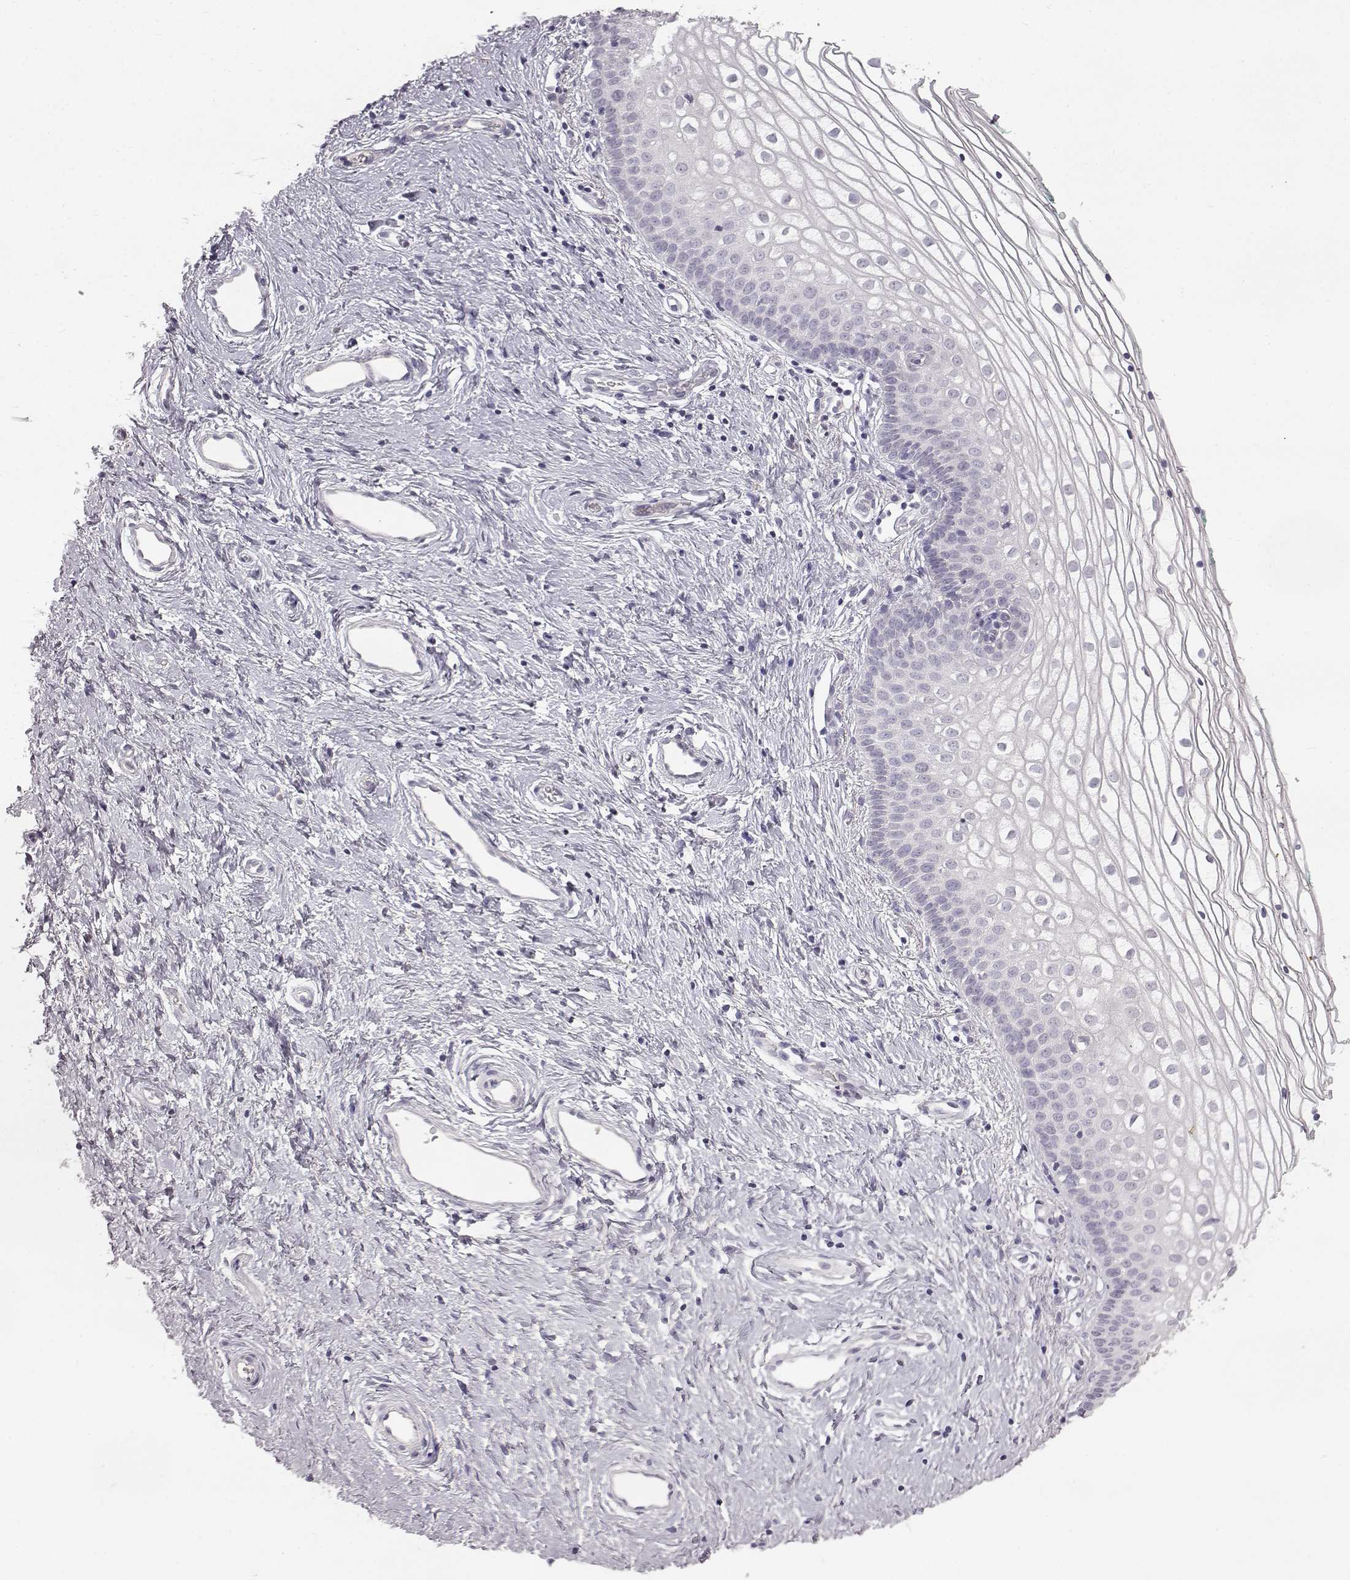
{"staining": {"intensity": "negative", "quantity": "none", "location": "none"}, "tissue": "vagina", "cell_type": "Squamous epithelial cells", "image_type": "normal", "snomed": [{"axis": "morphology", "description": "Normal tissue, NOS"}, {"axis": "topography", "description": "Vagina"}], "caption": "Immunohistochemistry histopathology image of benign human vagina stained for a protein (brown), which reveals no positivity in squamous epithelial cells.", "gene": "SPAG17", "patient": {"sex": "female", "age": 36}}